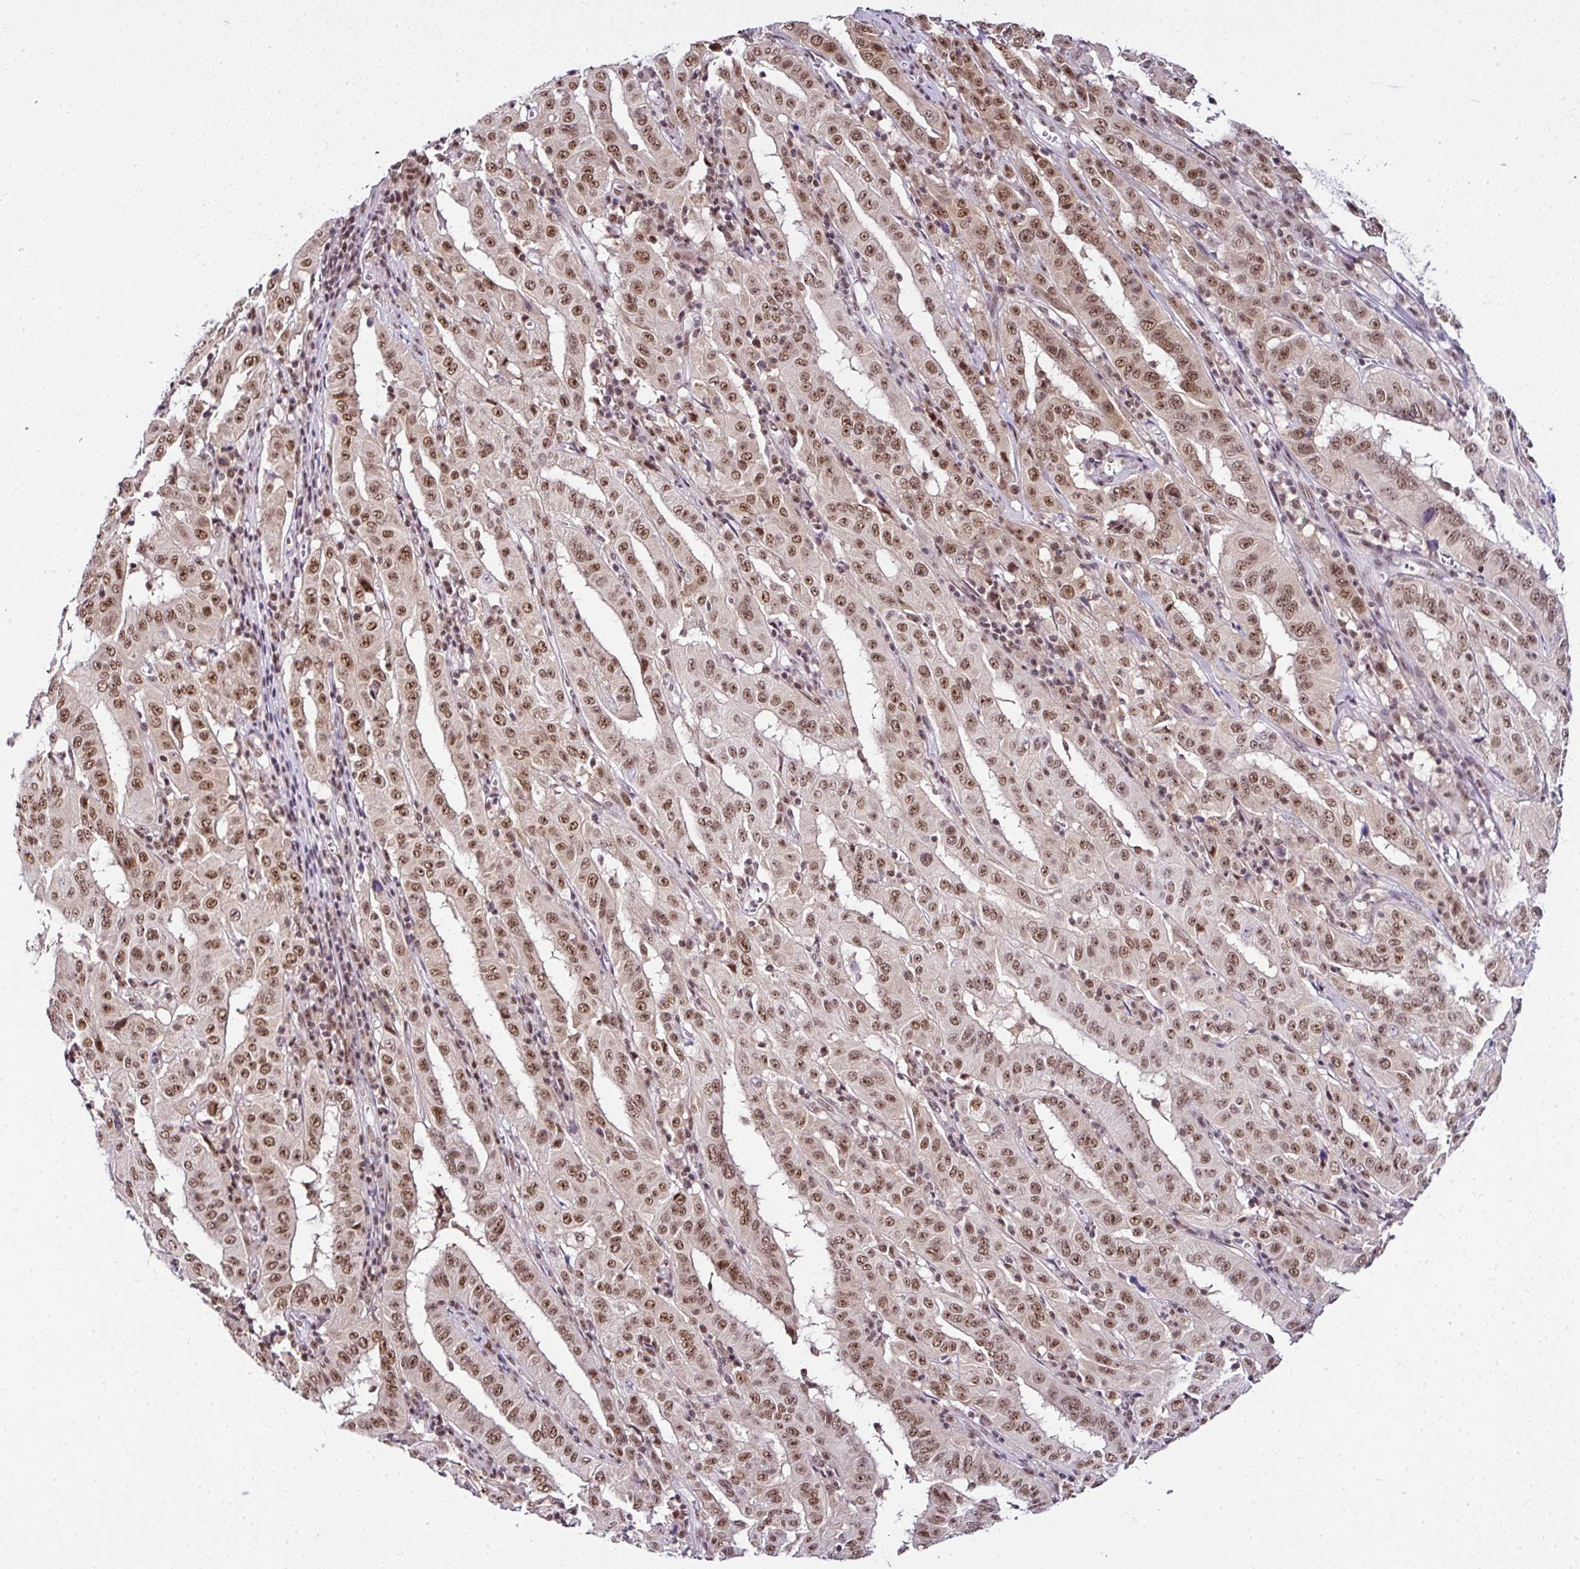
{"staining": {"intensity": "moderate", "quantity": ">75%", "location": "nuclear"}, "tissue": "pancreatic cancer", "cell_type": "Tumor cells", "image_type": "cancer", "snomed": [{"axis": "morphology", "description": "Adenocarcinoma, NOS"}, {"axis": "topography", "description": "Pancreas"}], "caption": "A histopathology image of adenocarcinoma (pancreatic) stained for a protein shows moderate nuclear brown staining in tumor cells.", "gene": "PTPN2", "patient": {"sex": "male", "age": 63}}